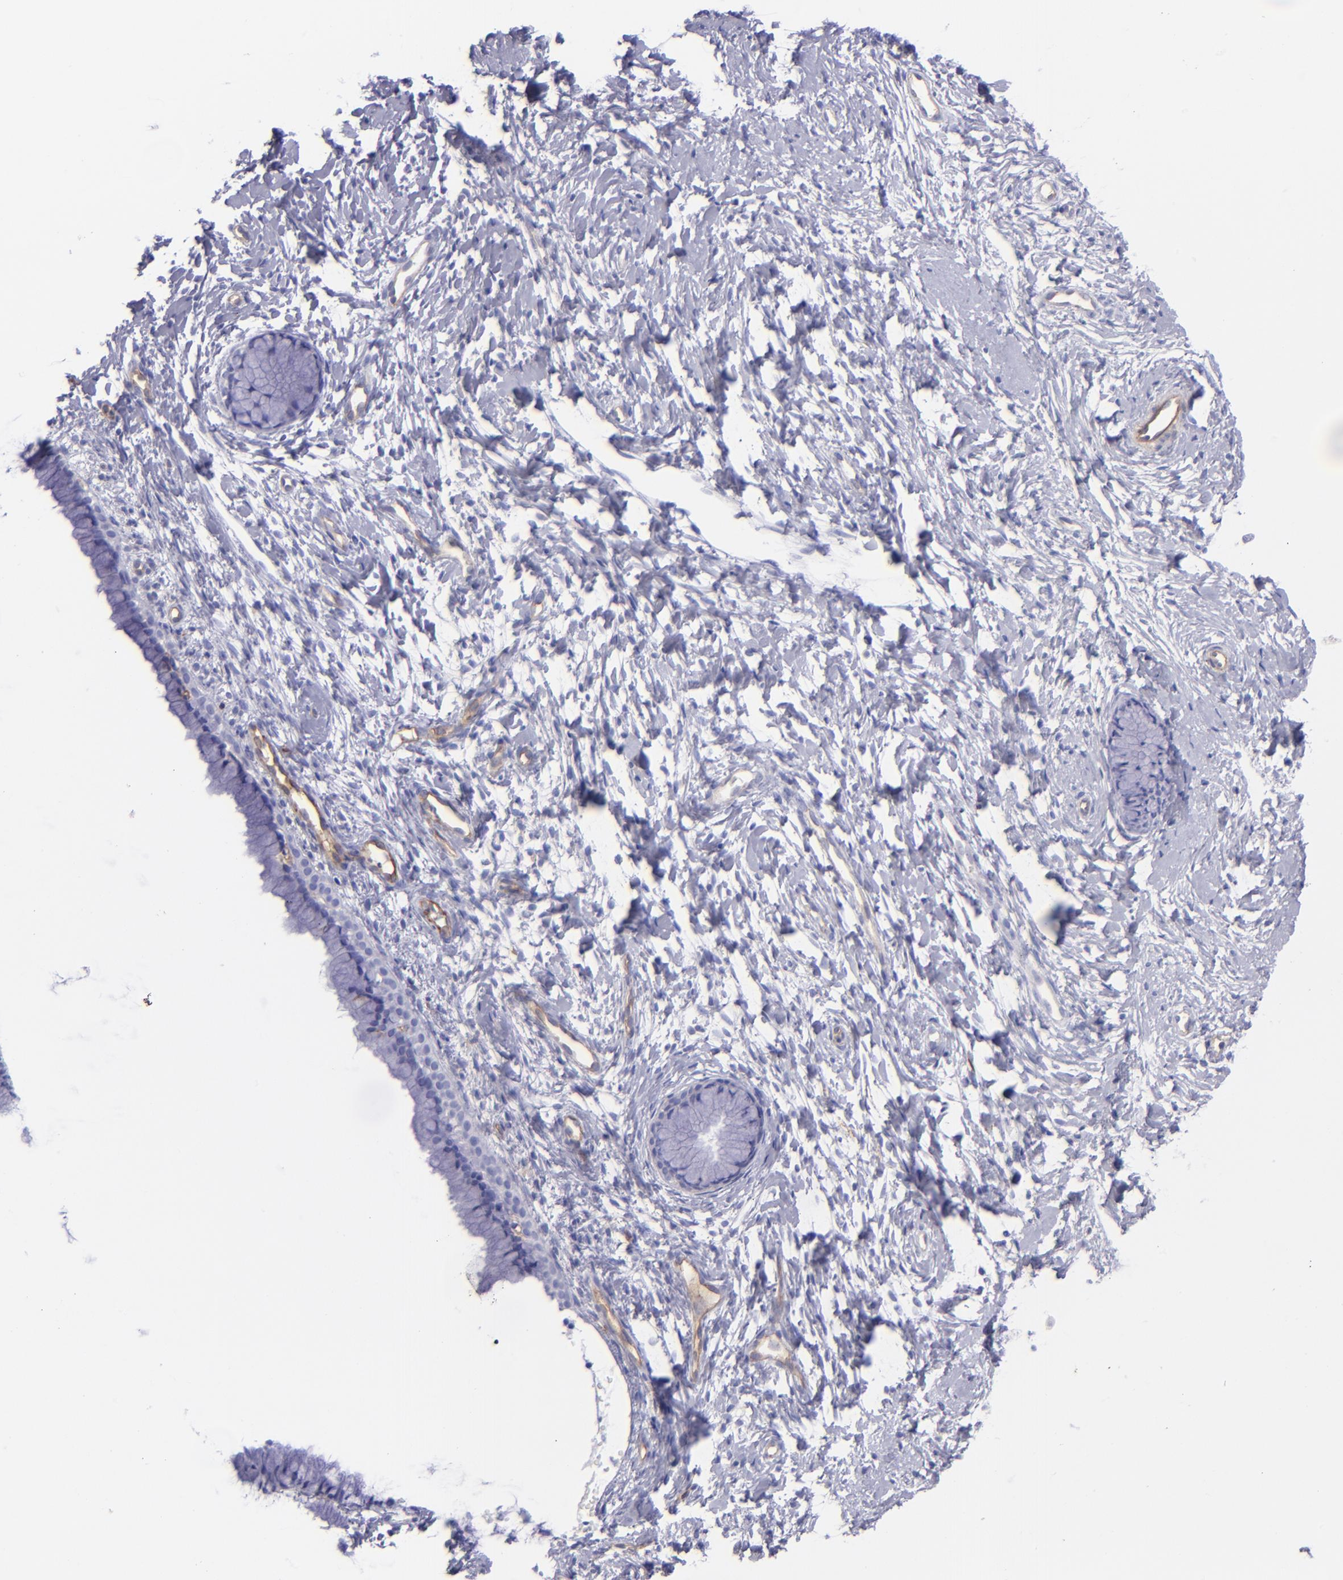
{"staining": {"intensity": "negative", "quantity": "none", "location": "none"}, "tissue": "cervix", "cell_type": "Glandular cells", "image_type": "normal", "snomed": [{"axis": "morphology", "description": "Normal tissue, NOS"}, {"axis": "topography", "description": "Cervix"}], "caption": "High power microscopy micrograph of an immunohistochemistry photomicrograph of normal cervix, revealing no significant staining in glandular cells.", "gene": "ENTPD1", "patient": {"sex": "female", "age": 46}}